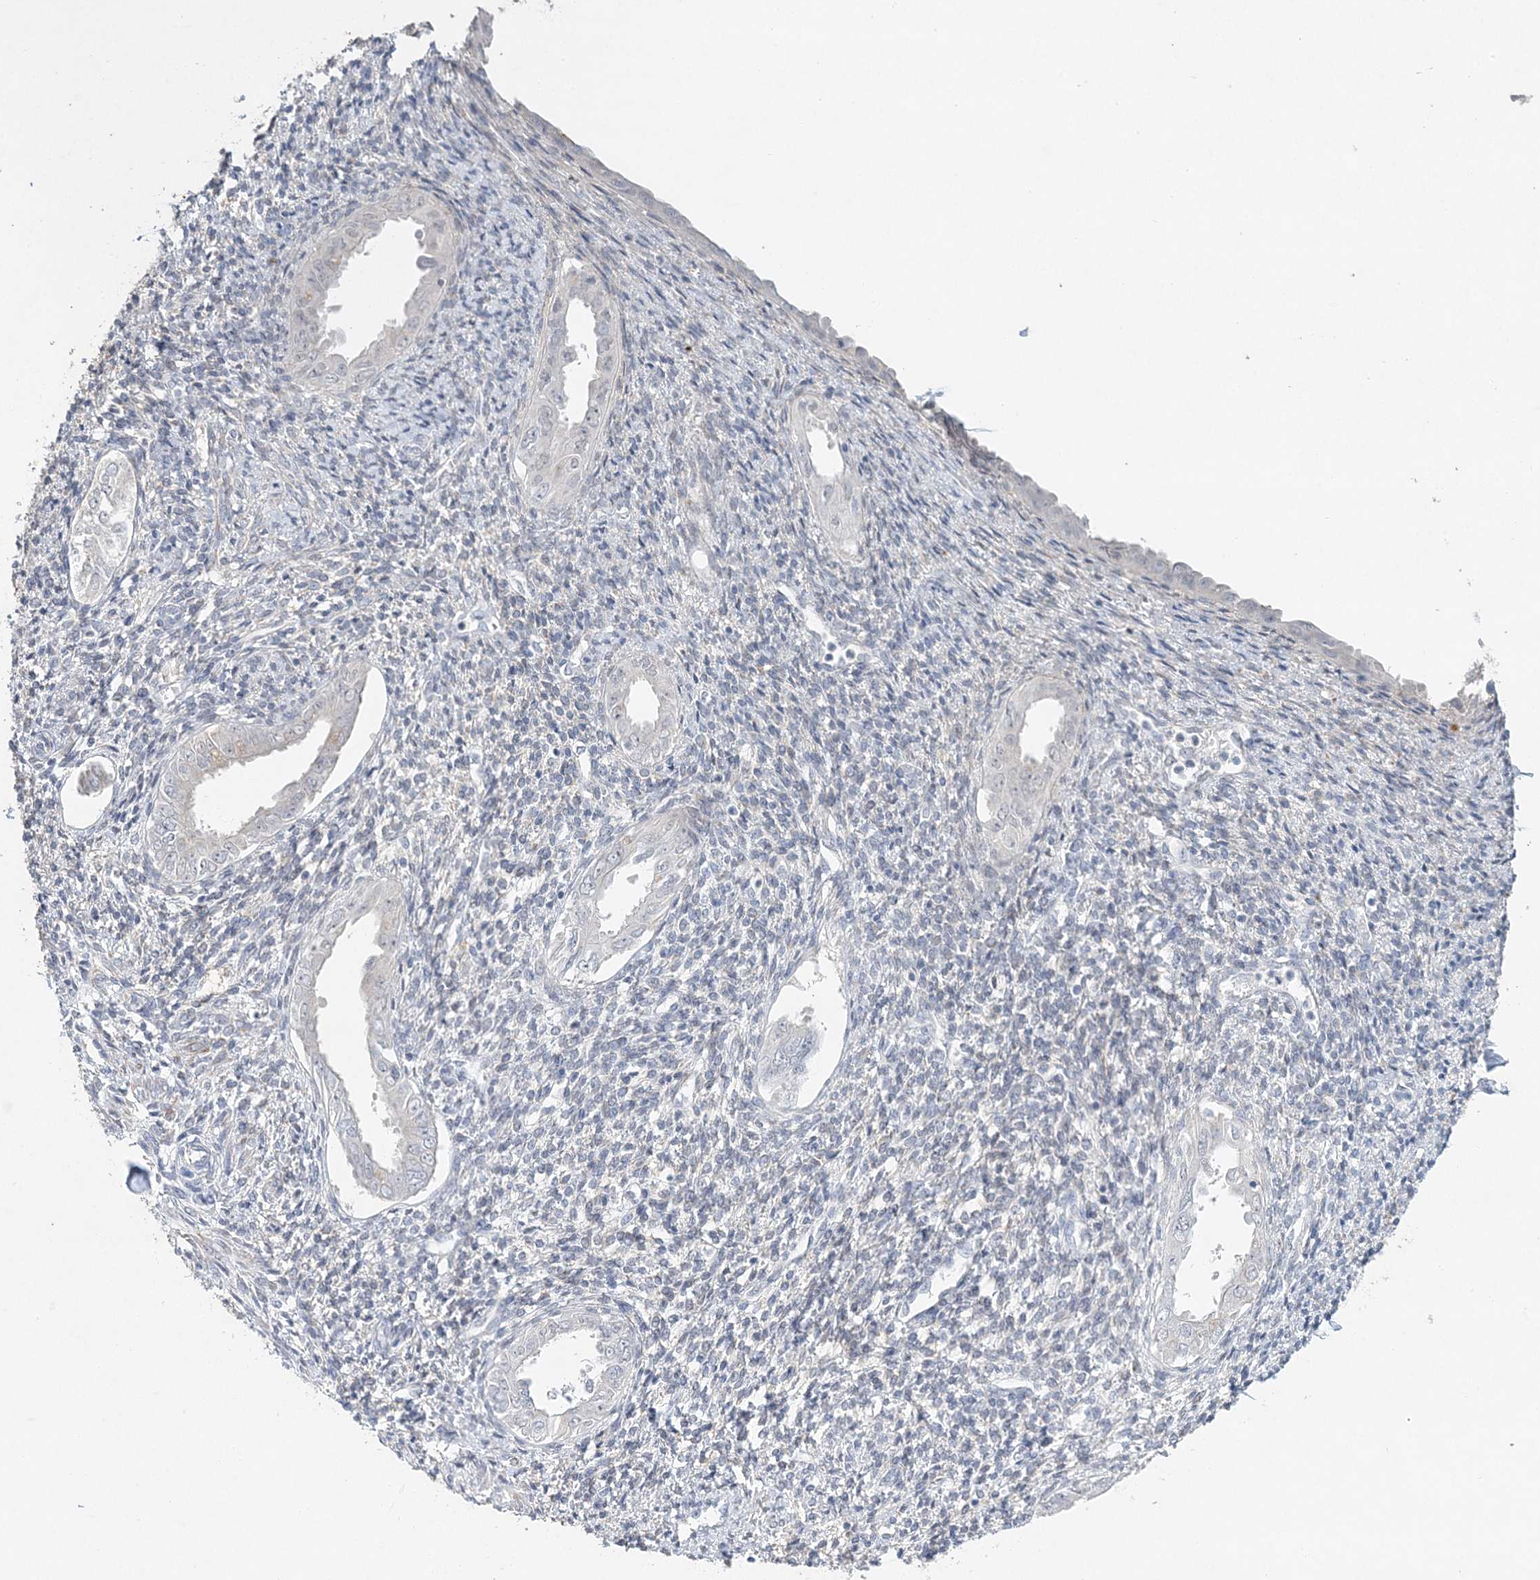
{"staining": {"intensity": "negative", "quantity": "none", "location": "none"}, "tissue": "endometrium", "cell_type": "Cells in endometrial stroma", "image_type": "normal", "snomed": [{"axis": "morphology", "description": "Normal tissue, NOS"}, {"axis": "topography", "description": "Endometrium"}], "caption": "Cells in endometrial stroma are negative for protein expression in unremarkable human endometrium.", "gene": "MAT2B", "patient": {"sex": "female", "age": 66}}